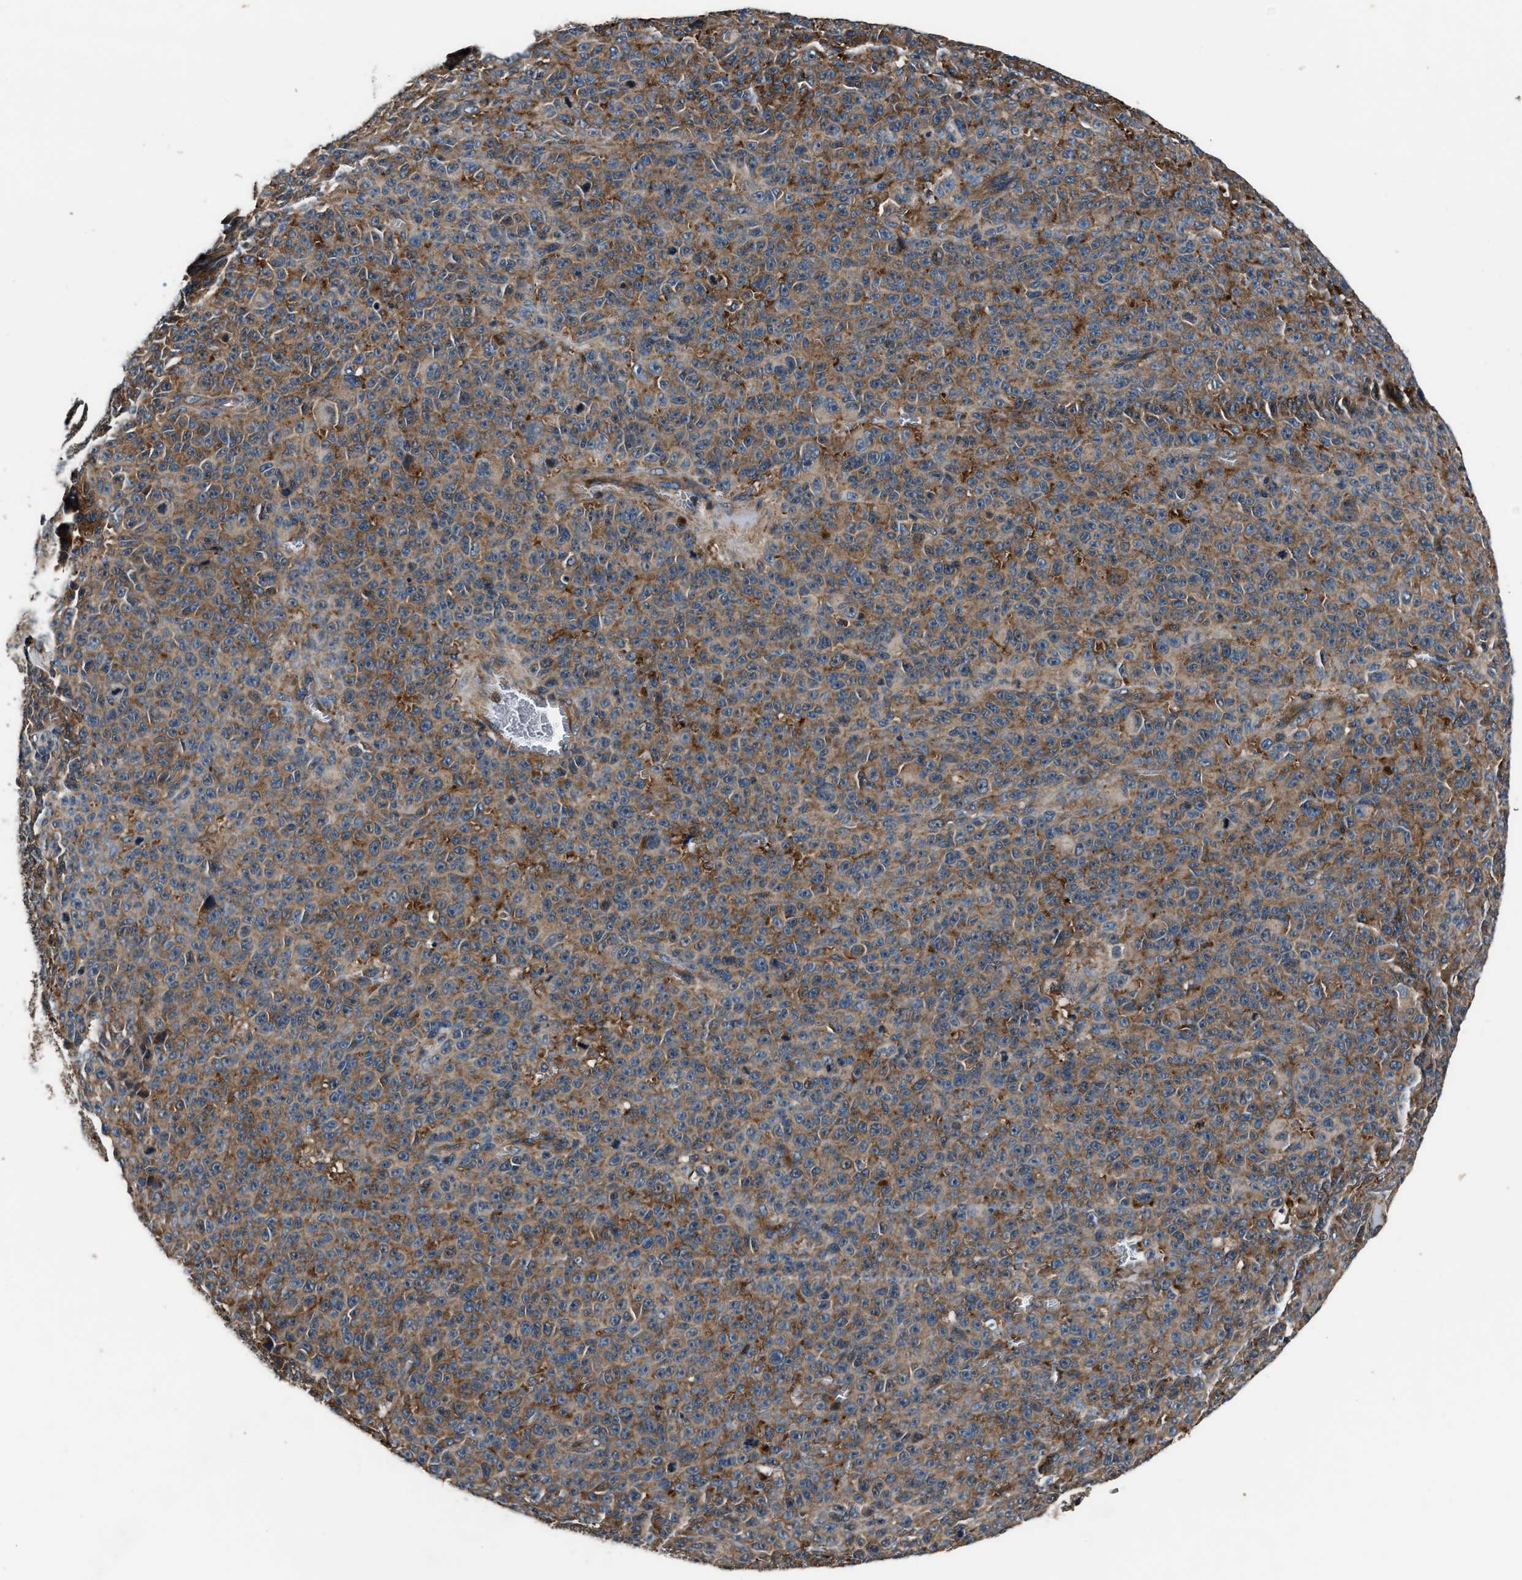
{"staining": {"intensity": "moderate", "quantity": ">75%", "location": "cytoplasmic/membranous"}, "tissue": "melanoma", "cell_type": "Tumor cells", "image_type": "cancer", "snomed": [{"axis": "morphology", "description": "Malignant melanoma, NOS"}, {"axis": "topography", "description": "Skin"}], "caption": "Immunohistochemical staining of human malignant melanoma exhibits medium levels of moderate cytoplasmic/membranous positivity in approximately >75% of tumor cells.", "gene": "IMPDH2", "patient": {"sex": "female", "age": 82}}